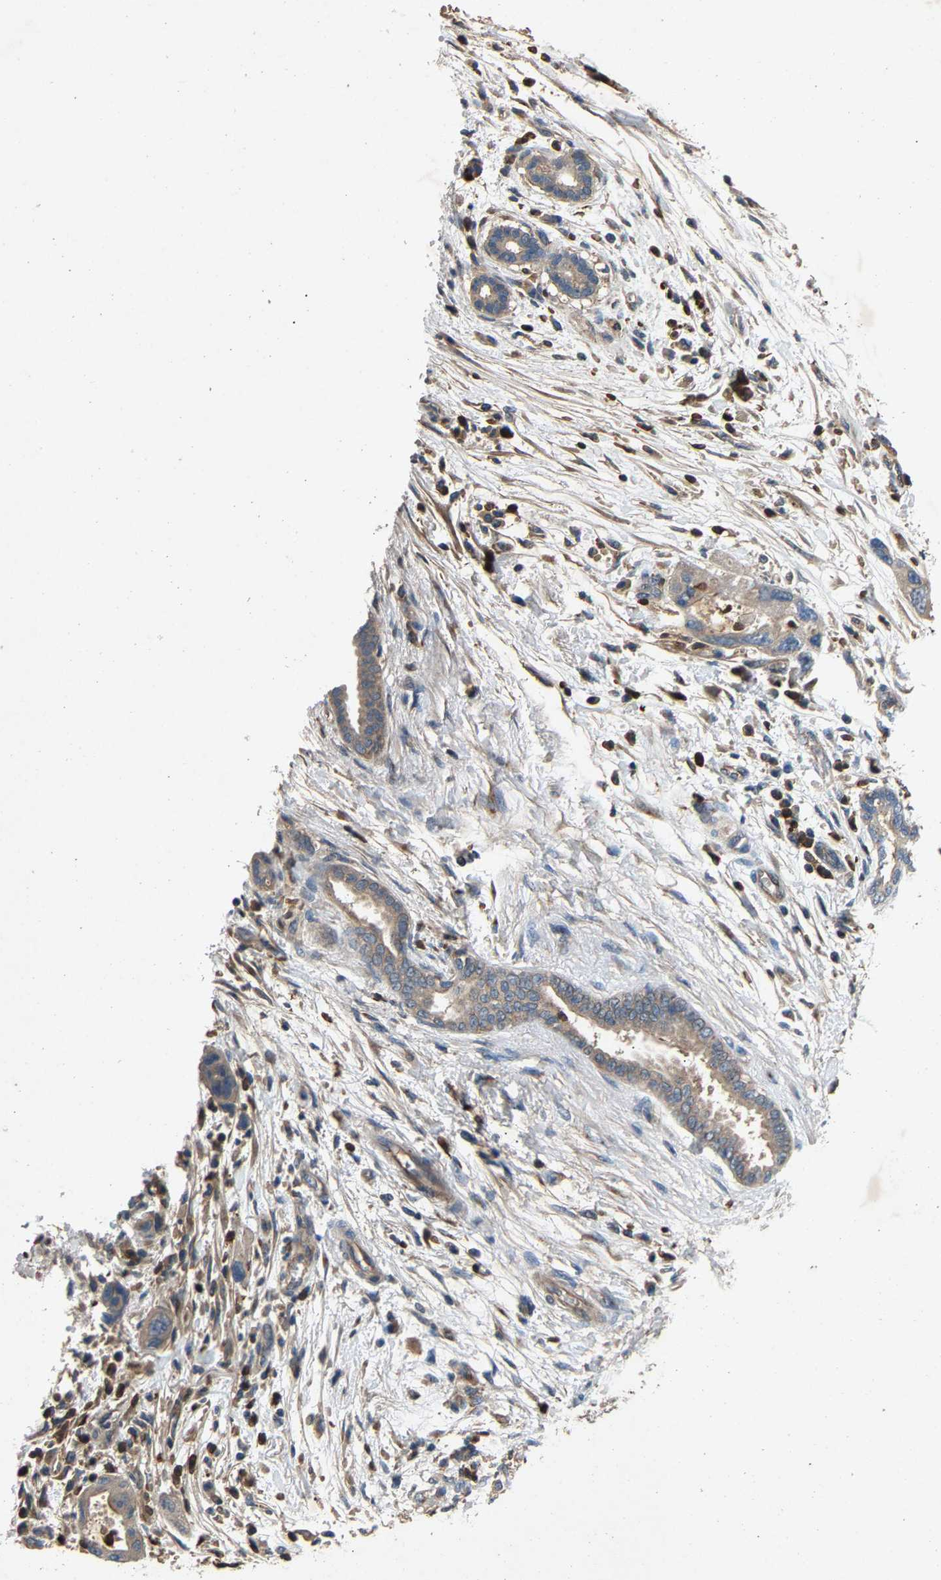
{"staining": {"intensity": "weak", "quantity": ">75%", "location": "cytoplasmic/membranous"}, "tissue": "pancreatic cancer", "cell_type": "Tumor cells", "image_type": "cancer", "snomed": [{"axis": "morphology", "description": "Normal tissue, NOS"}, {"axis": "morphology", "description": "Adenocarcinoma, NOS"}, {"axis": "topography", "description": "Pancreas"}], "caption": "Brown immunohistochemical staining in pancreatic cancer shows weak cytoplasmic/membranous staining in approximately >75% of tumor cells.", "gene": "PPID", "patient": {"sex": "female", "age": 71}}